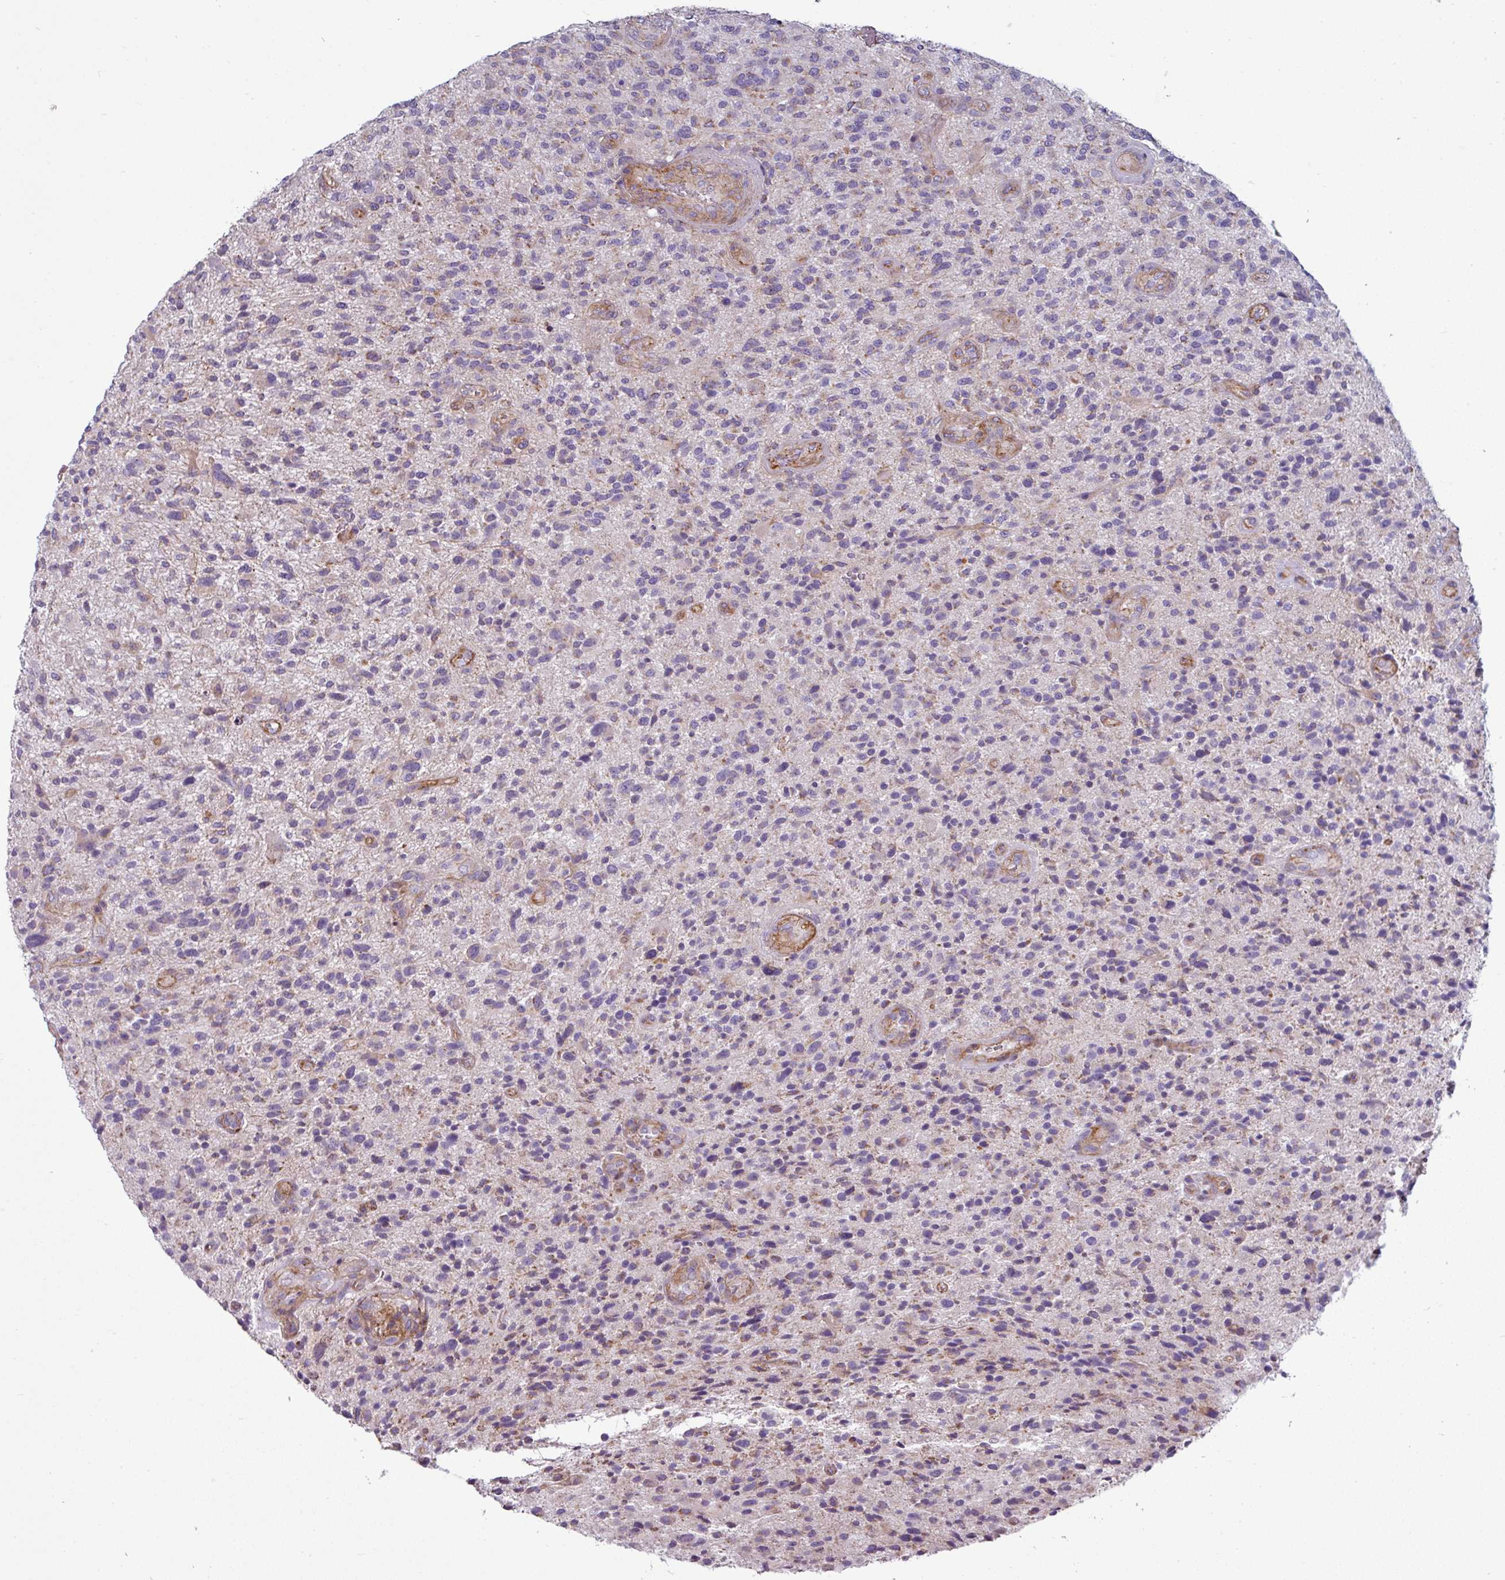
{"staining": {"intensity": "negative", "quantity": "none", "location": "none"}, "tissue": "glioma", "cell_type": "Tumor cells", "image_type": "cancer", "snomed": [{"axis": "morphology", "description": "Glioma, malignant, High grade"}, {"axis": "topography", "description": "Brain"}], "caption": "Immunohistochemistry (IHC) image of neoplastic tissue: human malignant high-grade glioma stained with DAB (3,3'-diaminobenzidine) exhibits no significant protein expression in tumor cells.", "gene": "BTN2A2", "patient": {"sex": "male", "age": 47}}